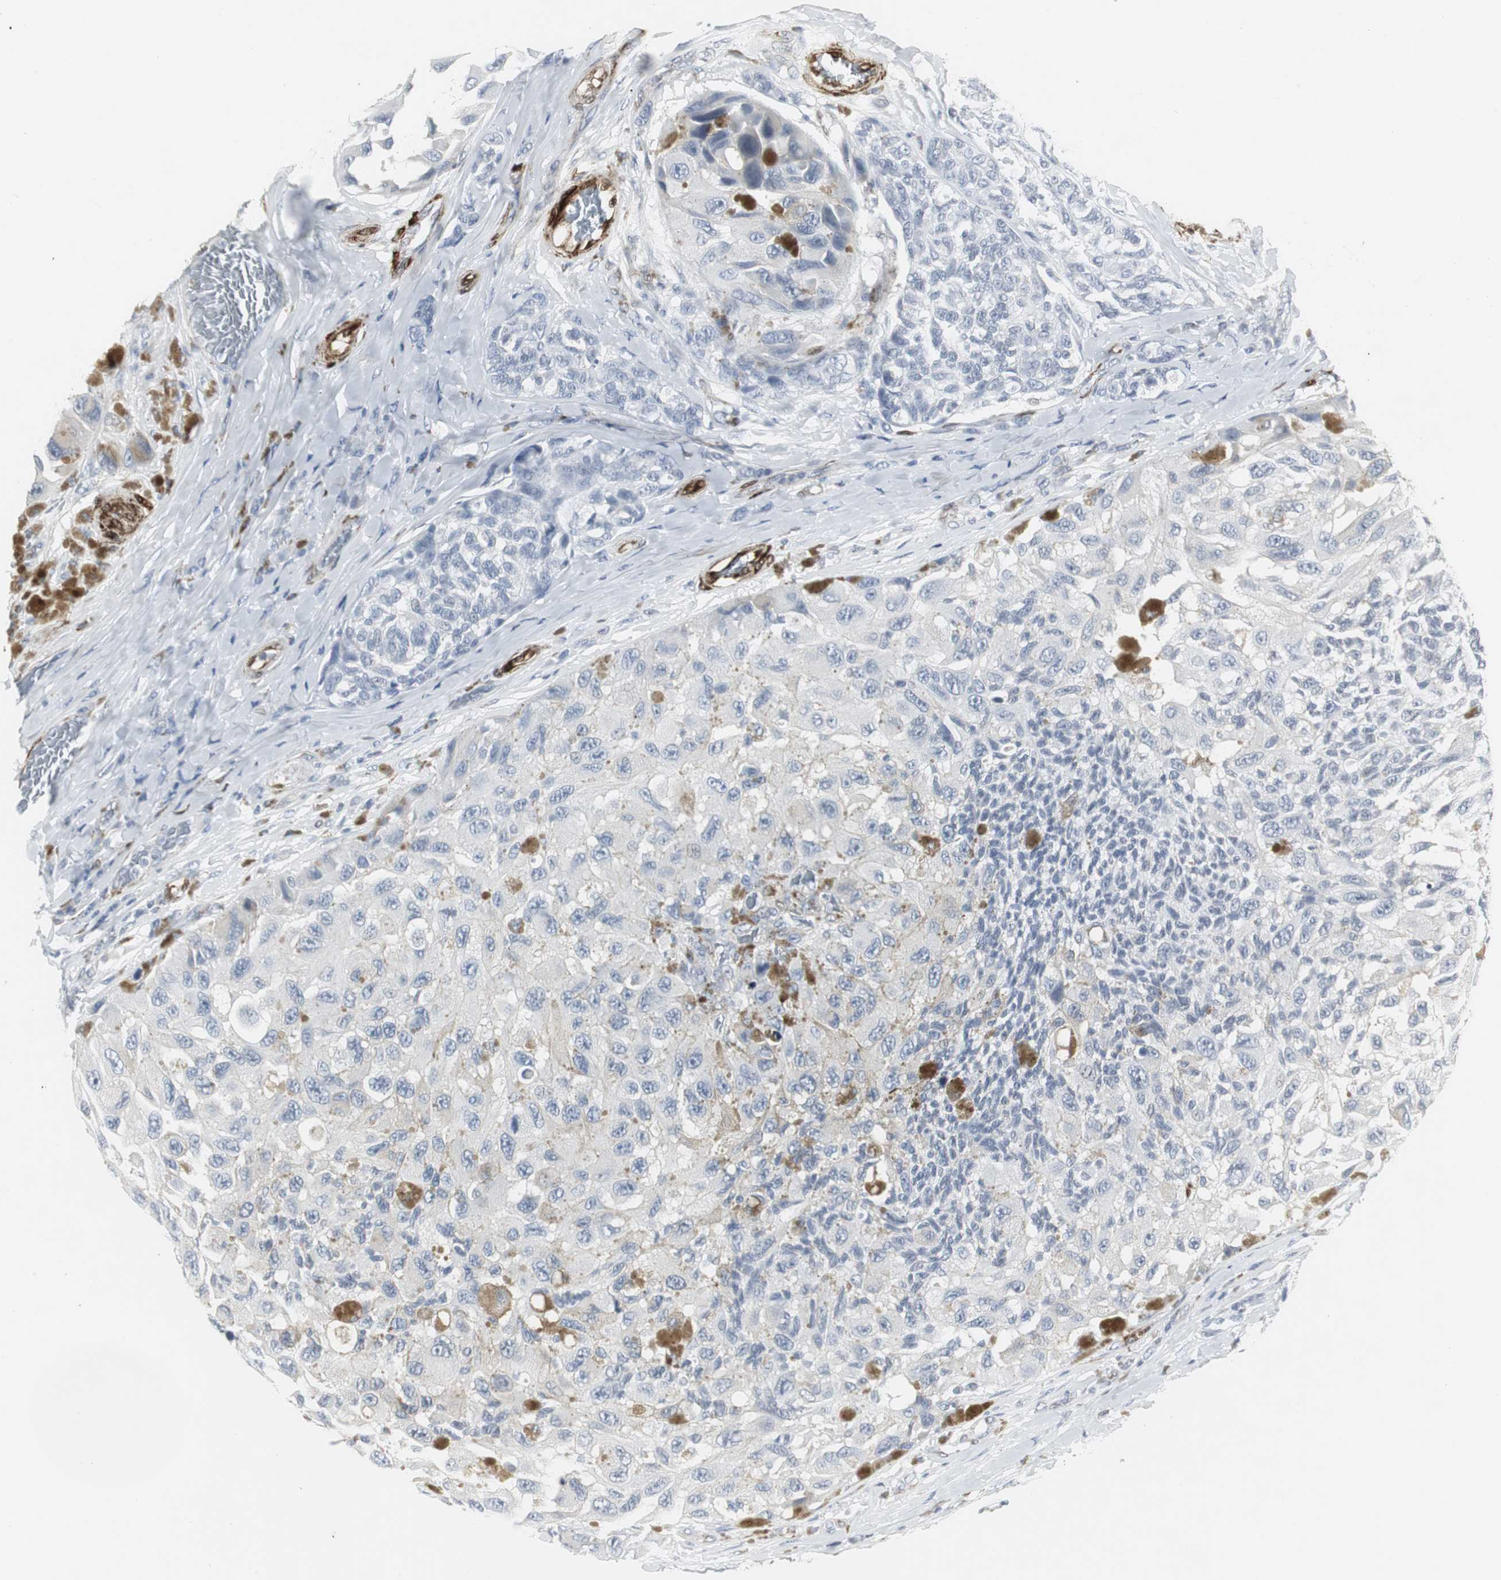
{"staining": {"intensity": "weak", "quantity": "<25%", "location": "cytoplasmic/membranous"}, "tissue": "melanoma", "cell_type": "Tumor cells", "image_type": "cancer", "snomed": [{"axis": "morphology", "description": "Malignant melanoma, NOS"}, {"axis": "topography", "description": "Skin"}], "caption": "The photomicrograph exhibits no staining of tumor cells in malignant melanoma.", "gene": "PPP1R14A", "patient": {"sex": "female", "age": 73}}